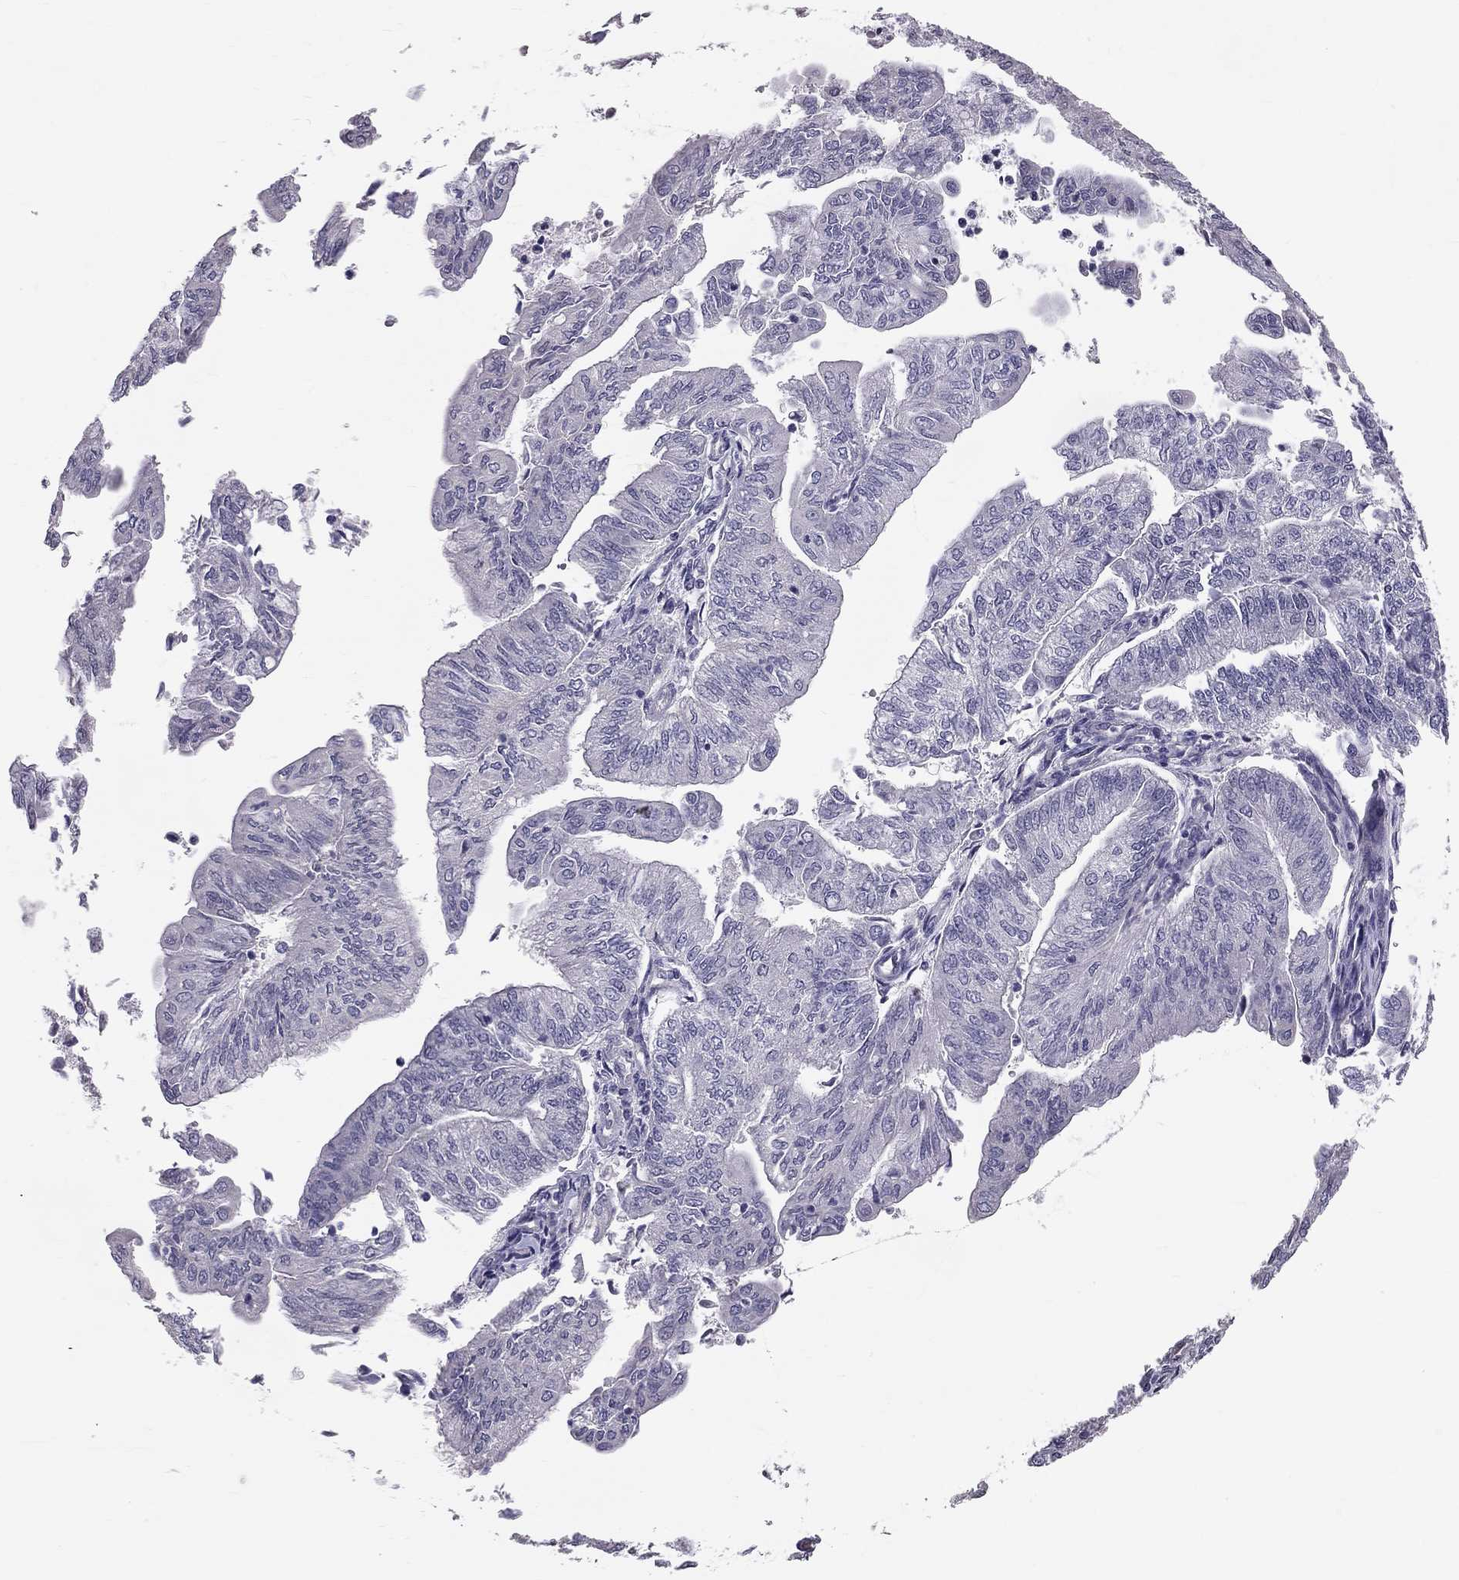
{"staining": {"intensity": "negative", "quantity": "none", "location": "none"}, "tissue": "endometrial cancer", "cell_type": "Tumor cells", "image_type": "cancer", "snomed": [{"axis": "morphology", "description": "Adenocarcinoma, NOS"}, {"axis": "topography", "description": "Endometrium"}], "caption": "DAB (3,3'-diaminobenzidine) immunohistochemical staining of endometrial adenocarcinoma reveals no significant positivity in tumor cells.", "gene": "GJB4", "patient": {"sex": "female", "age": 59}}